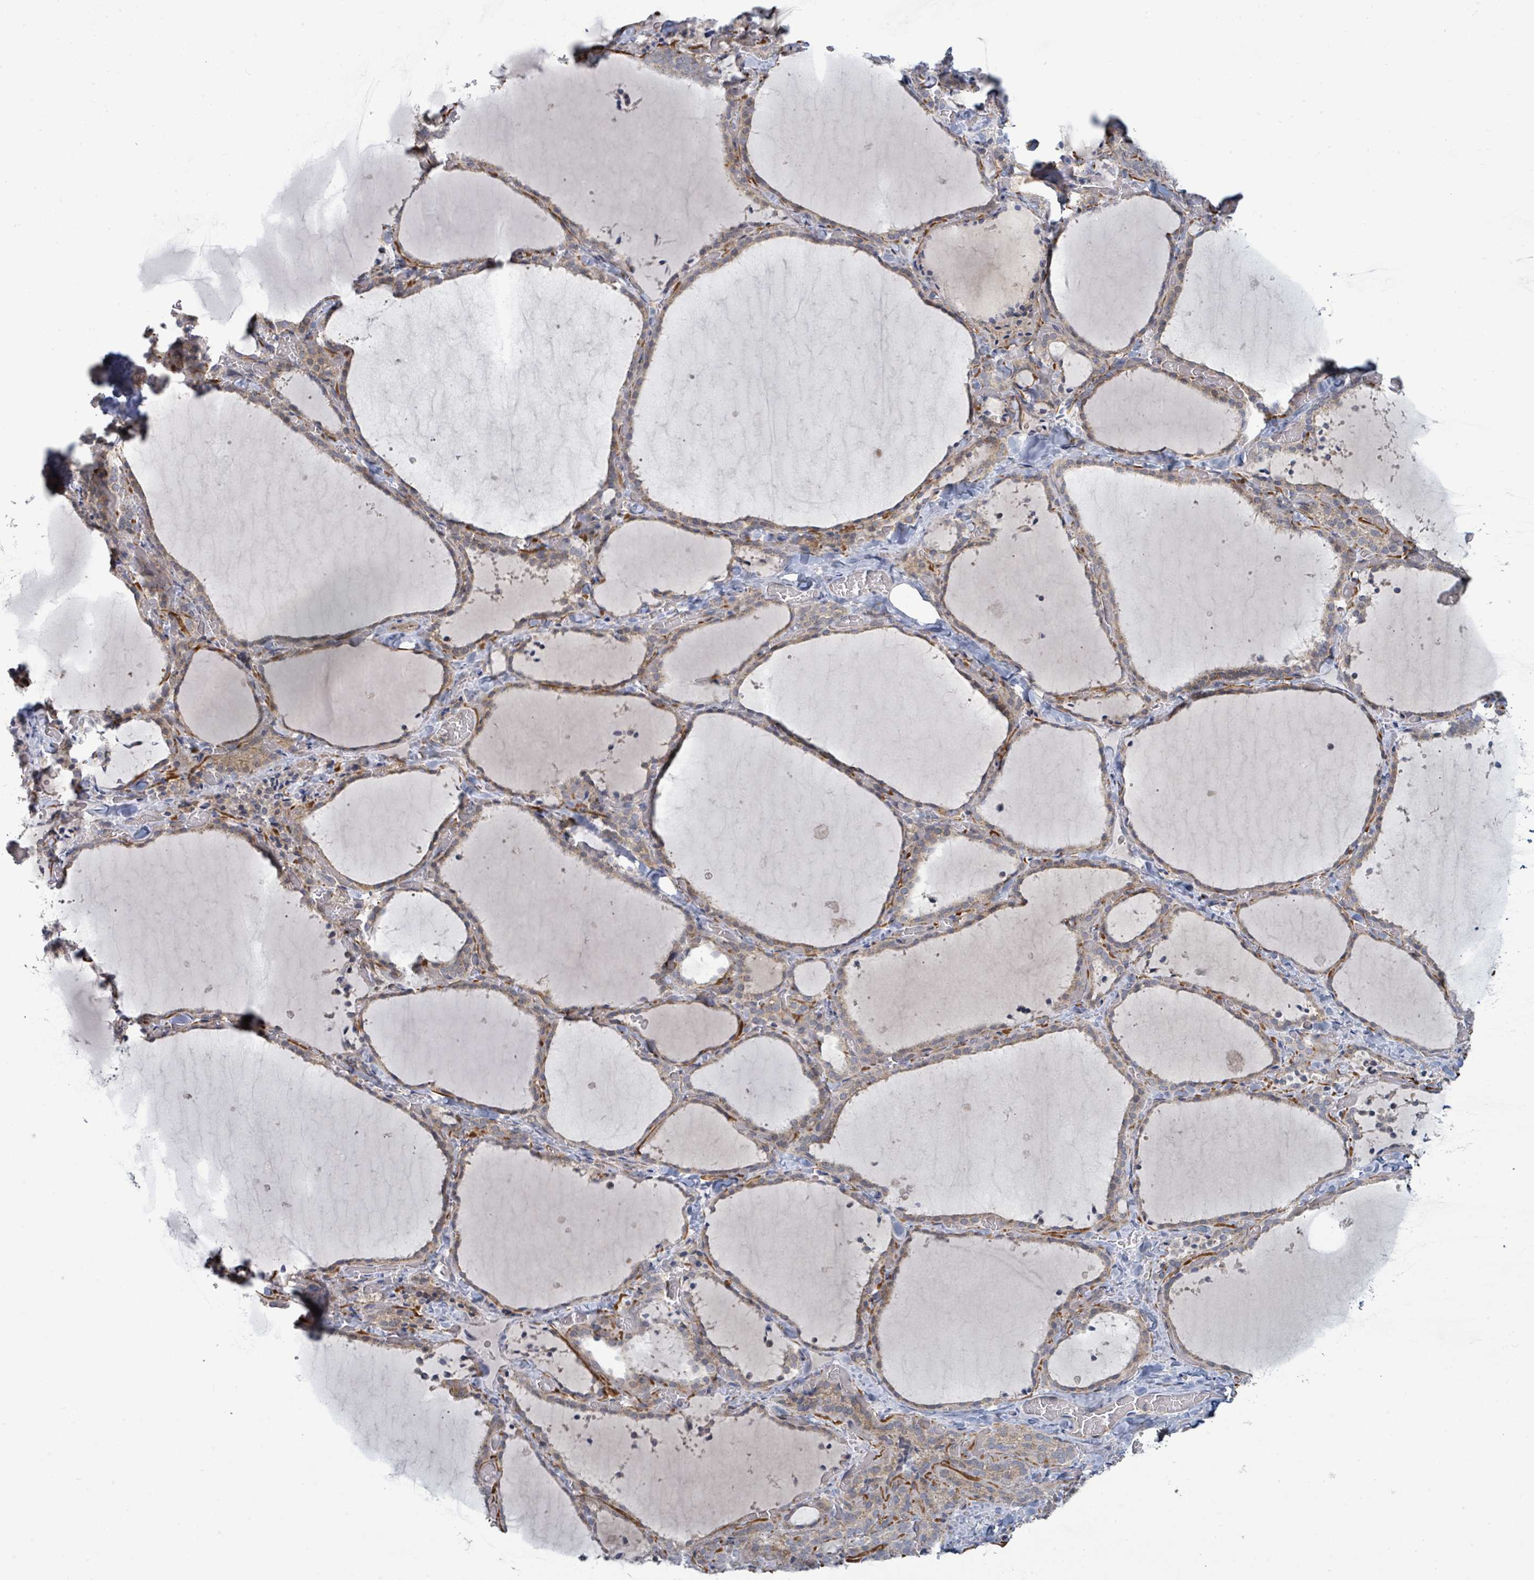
{"staining": {"intensity": "weak", "quantity": "<25%", "location": "cytoplasmic/membranous"}, "tissue": "thyroid gland", "cell_type": "Glandular cells", "image_type": "normal", "snomed": [{"axis": "morphology", "description": "Normal tissue, NOS"}, {"axis": "topography", "description": "Thyroid gland"}], "caption": "This is an IHC image of unremarkable human thyroid gland. There is no expression in glandular cells.", "gene": "COL5A3", "patient": {"sex": "female", "age": 22}}